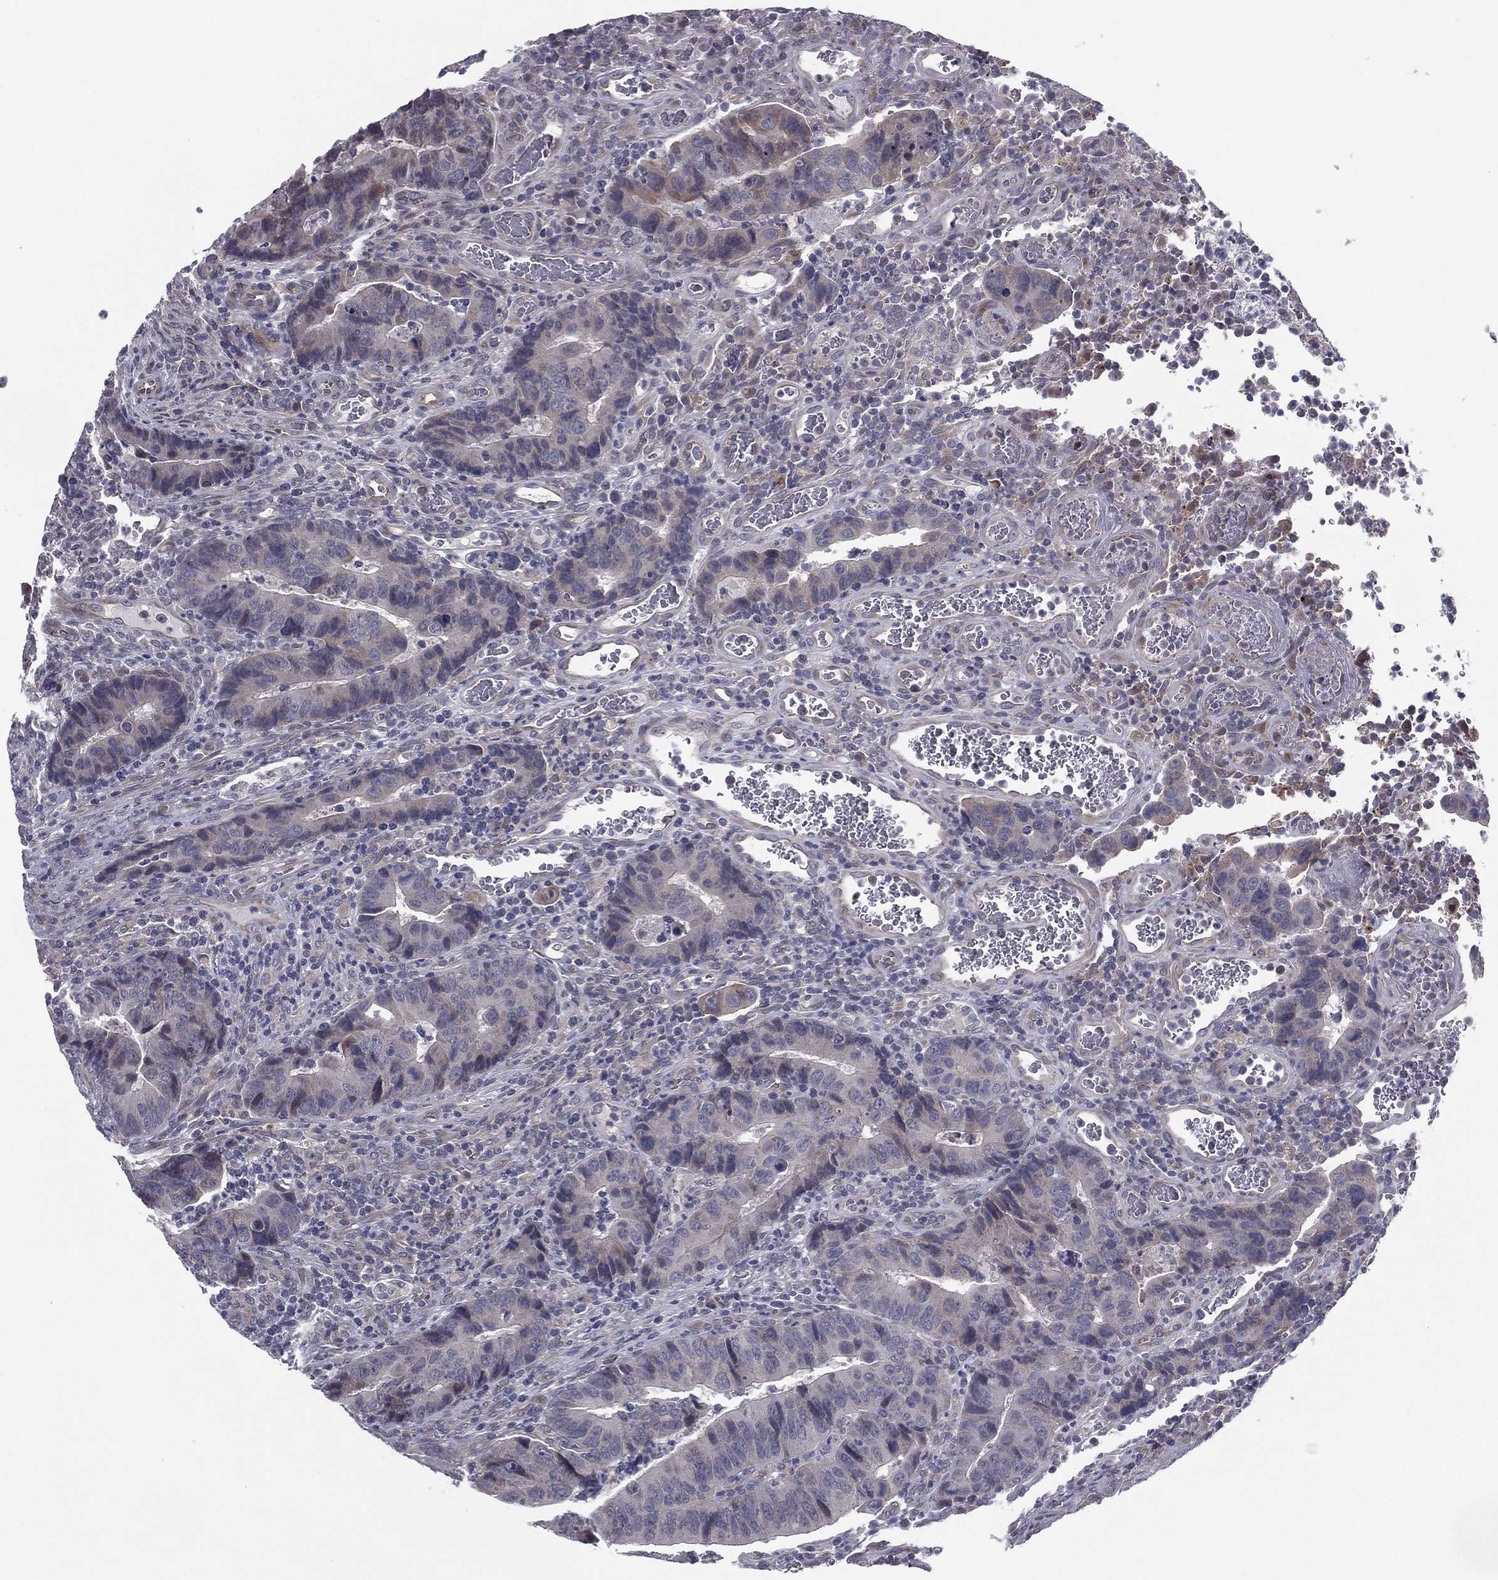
{"staining": {"intensity": "negative", "quantity": "none", "location": "none"}, "tissue": "colorectal cancer", "cell_type": "Tumor cells", "image_type": "cancer", "snomed": [{"axis": "morphology", "description": "Adenocarcinoma, NOS"}, {"axis": "topography", "description": "Colon"}], "caption": "A high-resolution image shows IHC staining of colorectal cancer (adenocarcinoma), which shows no significant positivity in tumor cells.", "gene": "ACTRT2", "patient": {"sex": "female", "age": 56}}